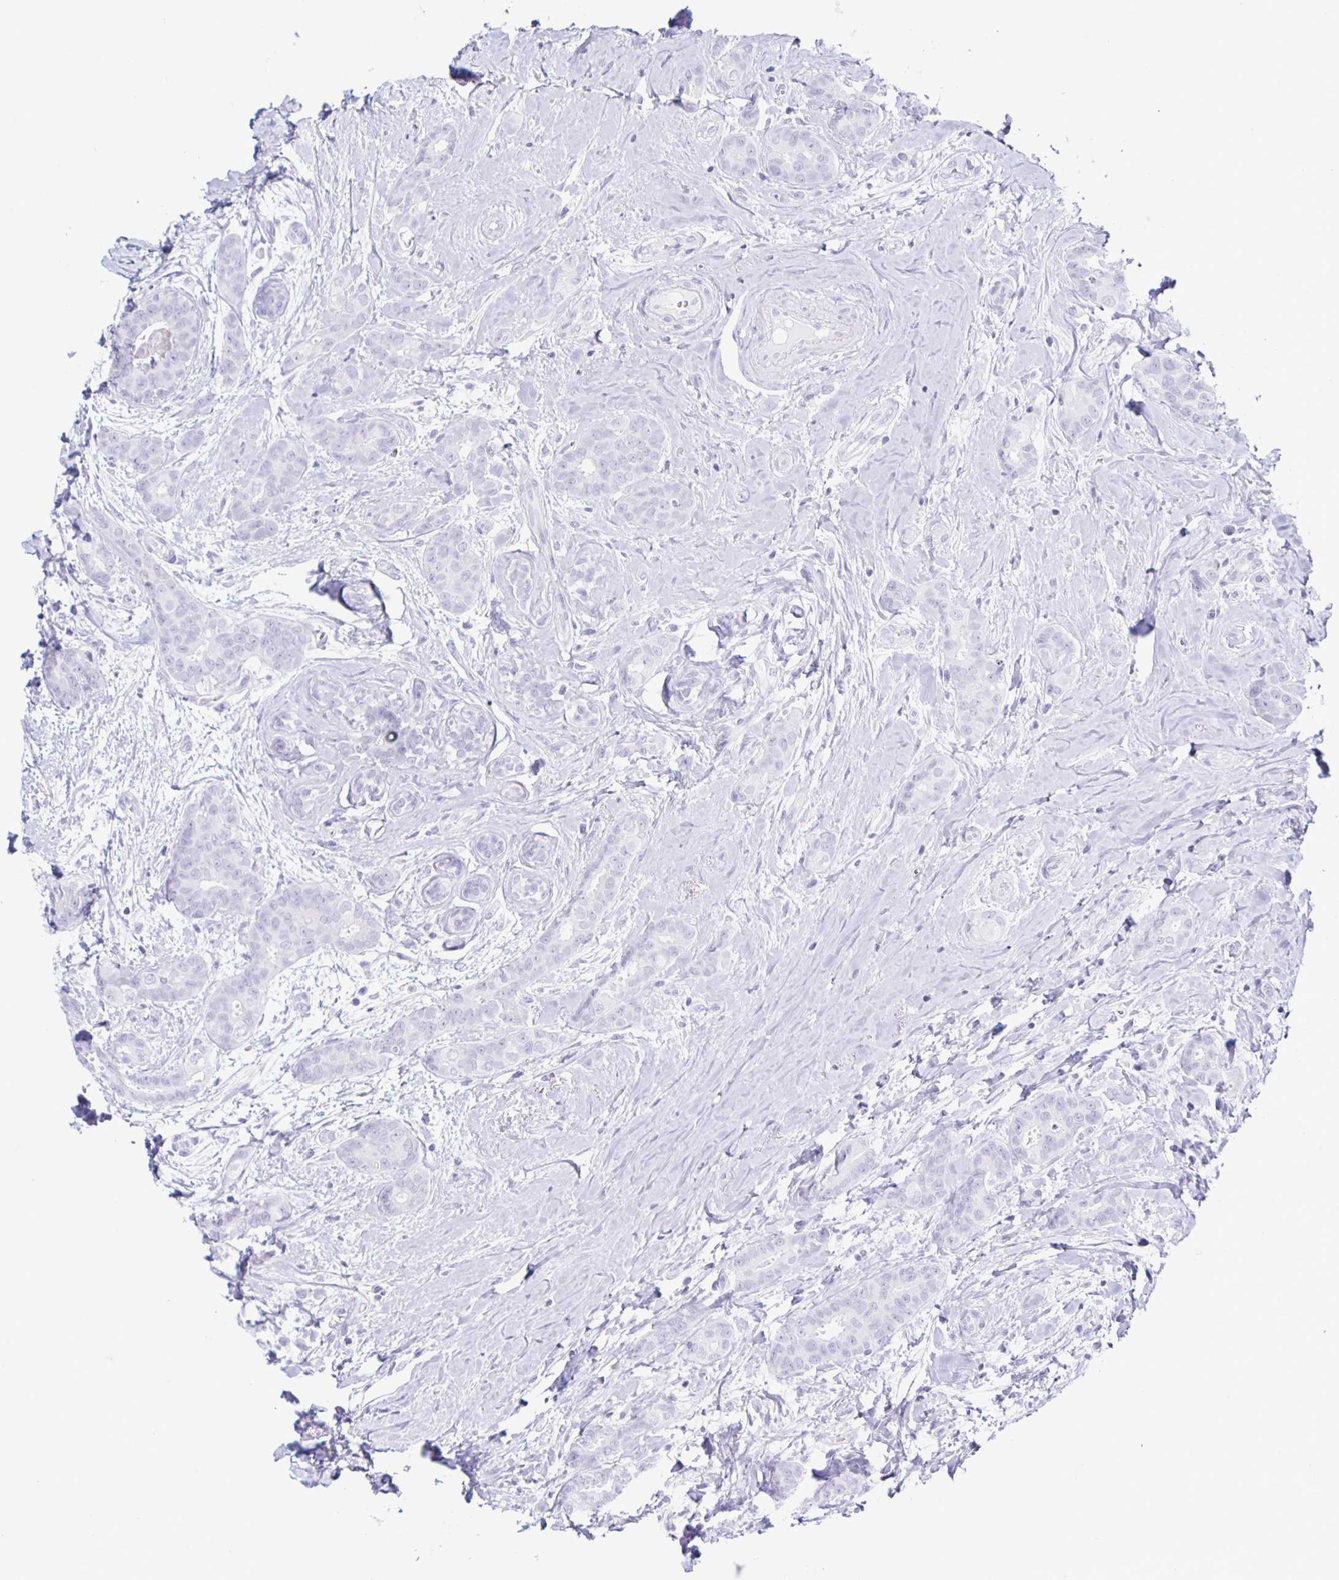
{"staining": {"intensity": "negative", "quantity": "none", "location": "none"}, "tissue": "breast cancer", "cell_type": "Tumor cells", "image_type": "cancer", "snomed": [{"axis": "morphology", "description": "Duct carcinoma"}, {"axis": "topography", "description": "Breast"}], "caption": "This is a photomicrograph of immunohistochemistry staining of infiltrating ductal carcinoma (breast), which shows no expression in tumor cells.", "gene": "CT45A5", "patient": {"sex": "female", "age": 45}}